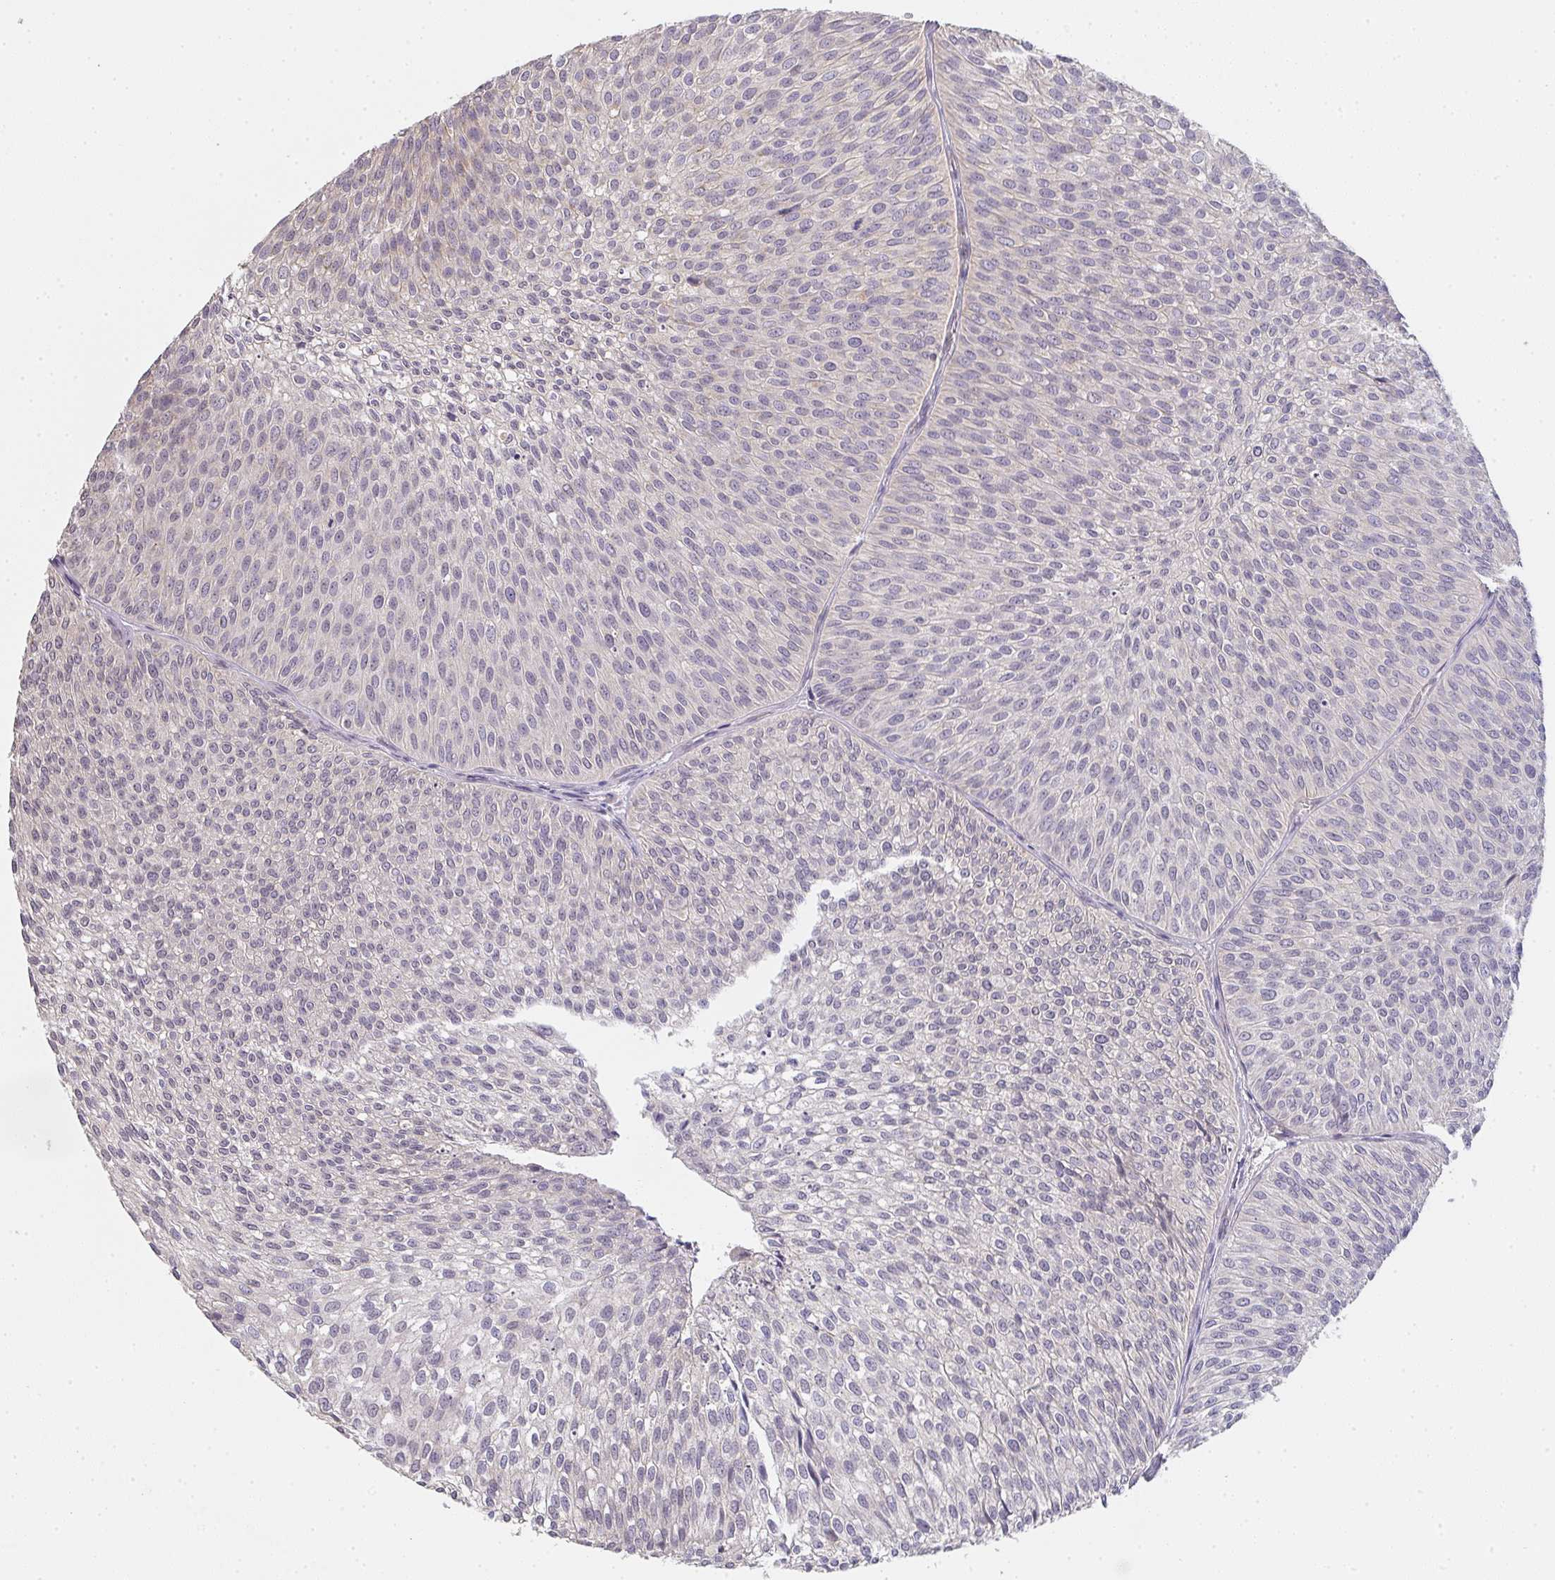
{"staining": {"intensity": "negative", "quantity": "none", "location": "none"}, "tissue": "urothelial cancer", "cell_type": "Tumor cells", "image_type": "cancer", "snomed": [{"axis": "morphology", "description": "Urothelial carcinoma, Low grade"}, {"axis": "topography", "description": "Urinary bladder"}], "caption": "Immunohistochemical staining of urothelial cancer reveals no significant expression in tumor cells.", "gene": "TMEM219", "patient": {"sex": "male", "age": 91}}